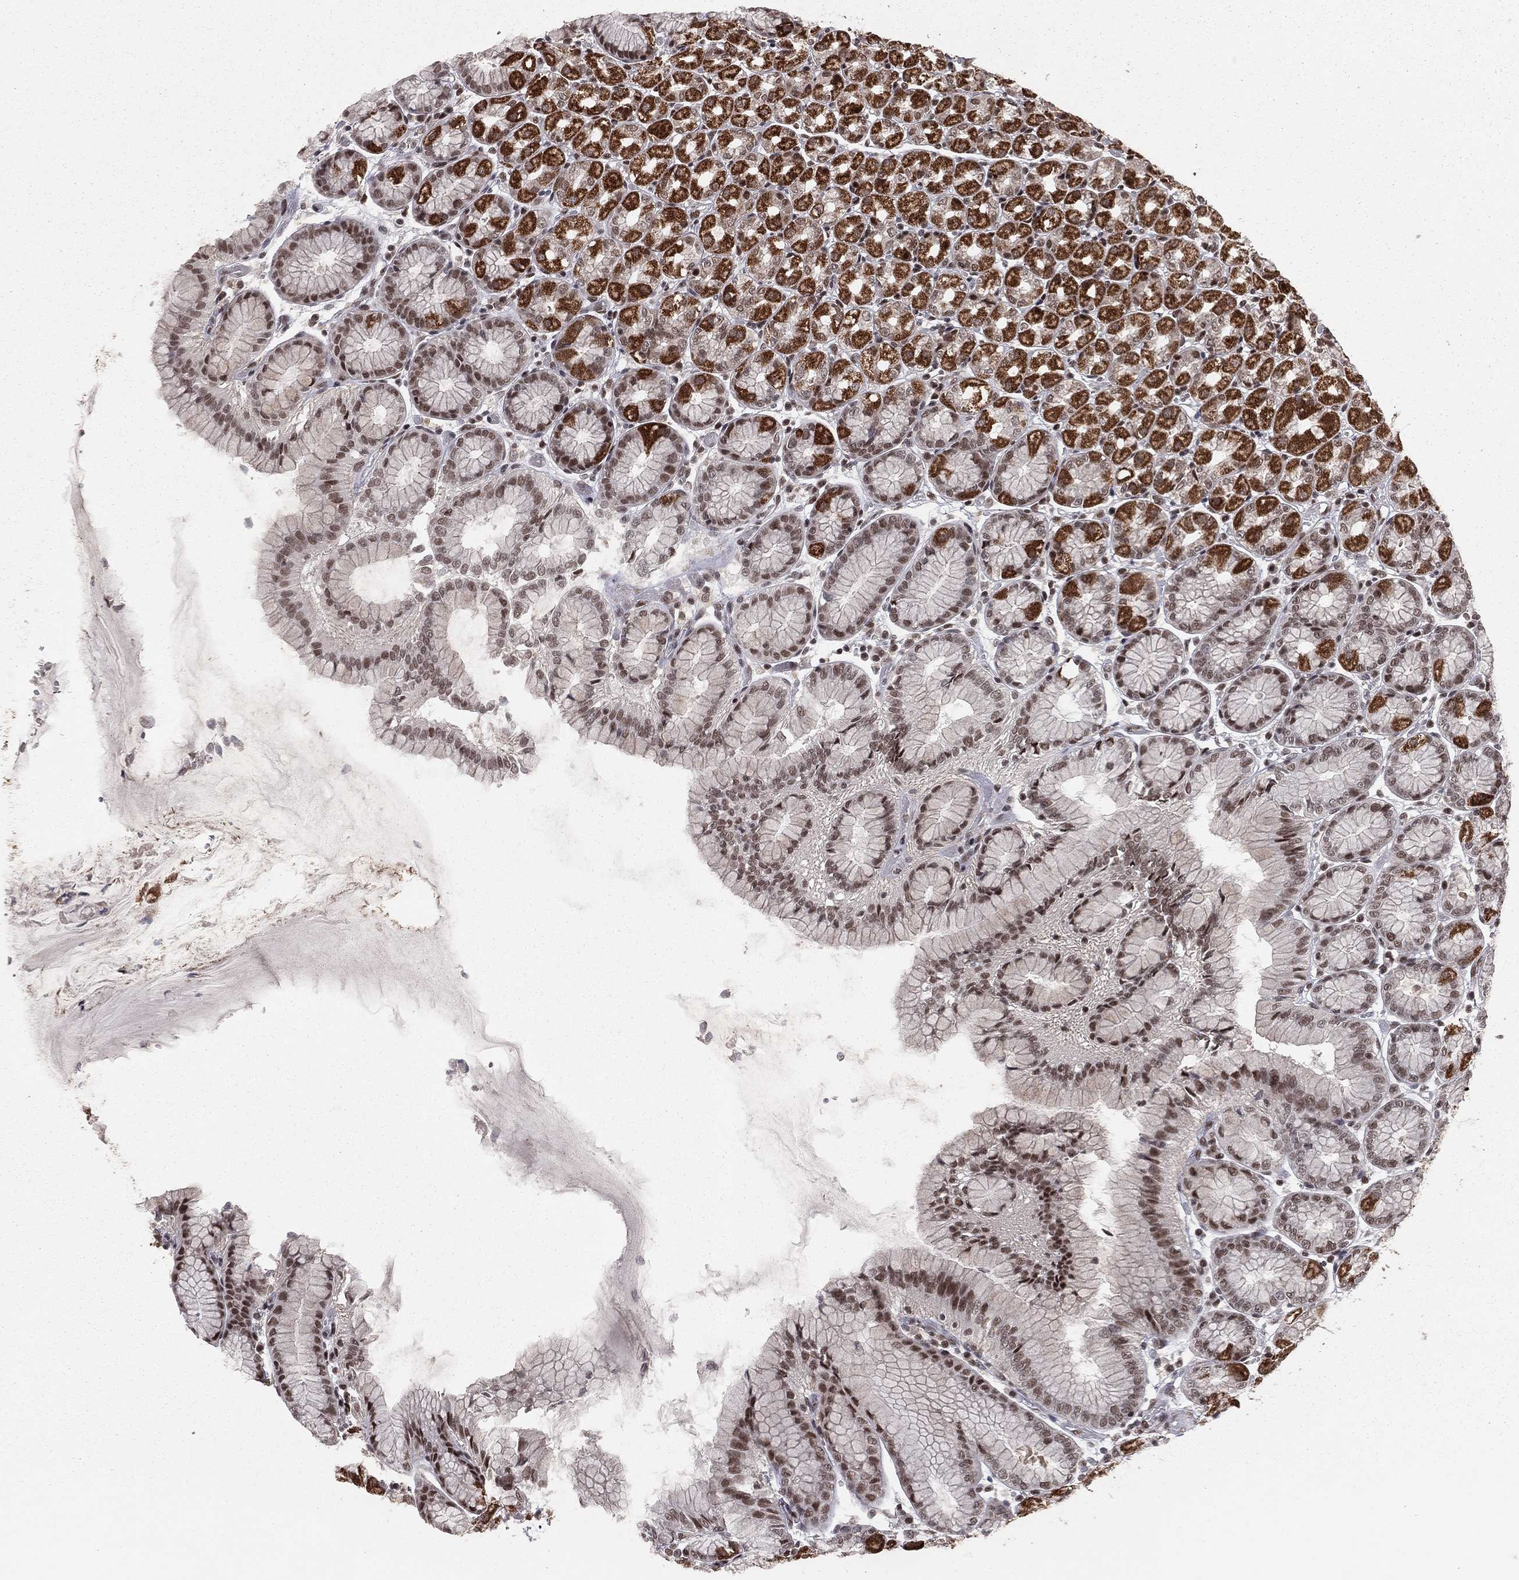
{"staining": {"intensity": "moderate", "quantity": "25%-75%", "location": "cytoplasmic/membranous,nuclear"}, "tissue": "stomach", "cell_type": "Glandular cells", "image_type": "normal", "snomed": [{"axis": "morphology", "description": "Normal tissue, NOS"}, {"axis": "morphology", "description": "Adenocarcinoma, NOS"}, {"axis": "topography", "description": "Stomach"}], "caption": "High-magnification brightfield microscopy of benign stomach stained with DAB (3,3'-diaminobenzidine) (brown) and counterstained with hematoxylin (blue). glandular cells exhibit moderate cytoplasmic/membranous,nuclear staining is identified in approximately25%-75% of cells.", "gene": "NFYB", "patient": {"sex": "female", "age": 81}}